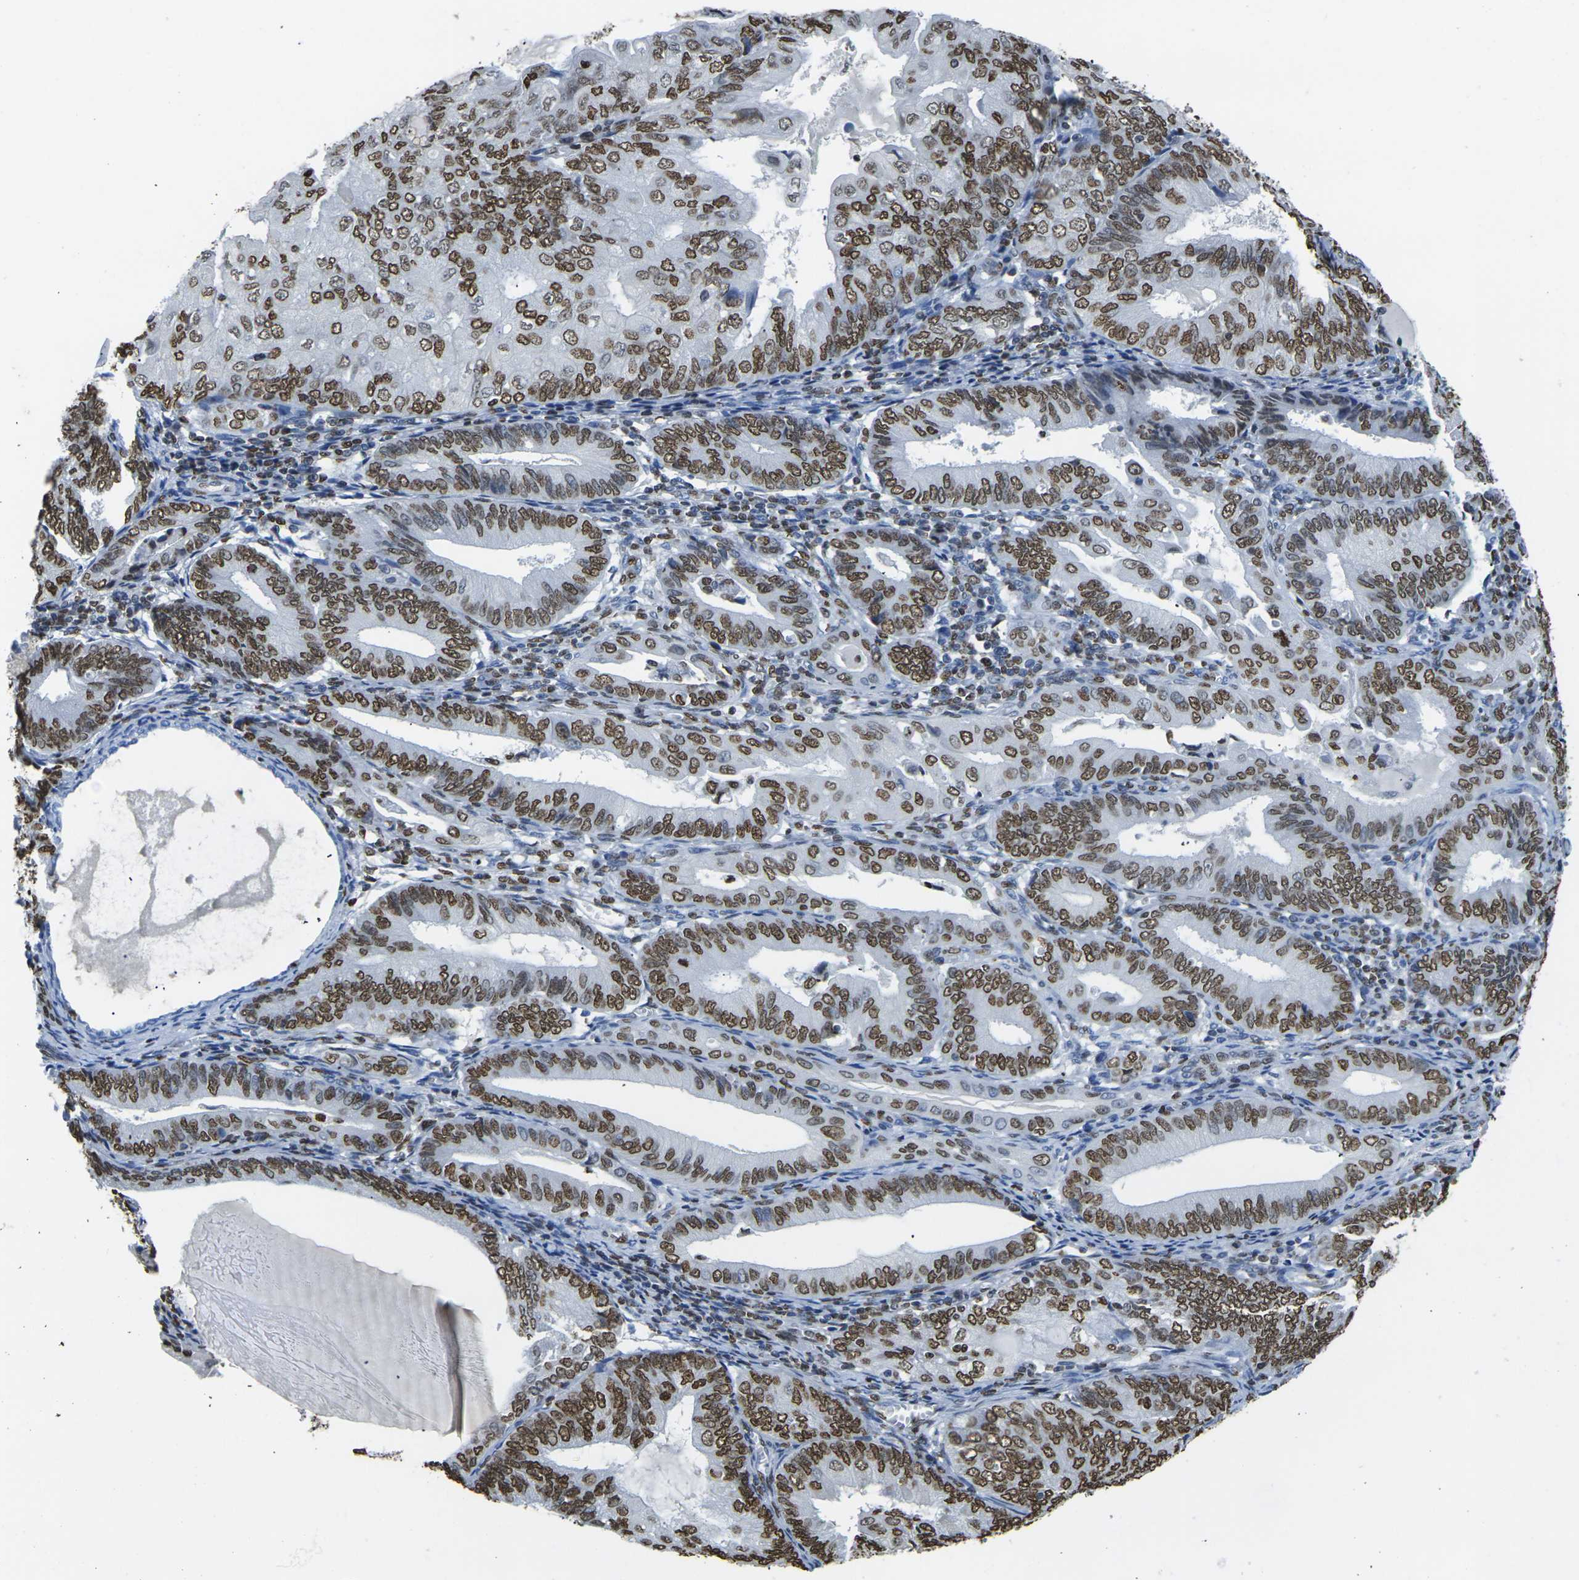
{"staining": {"intensity": "strong", "quantity": ">75%", "location": "nuclear"}, "tissue": "endometrial cancer", "cell_type": "Tumor cells", "image_type": "cancer", "snomed": [{"axis": "morphology", "description": "Adenocarcinoma, NOS"}, {"axis": "topography", "description": "Endometrium"}], "caption": "The immunohistochemical stain labels strong nuclear staining in tumor cells of endometrial cancer tissue. (DAB IHC with brightfield microscopy, high magnification).", "gene": "DRAXIN", "patient": {"sex": "female", "age": 81}}